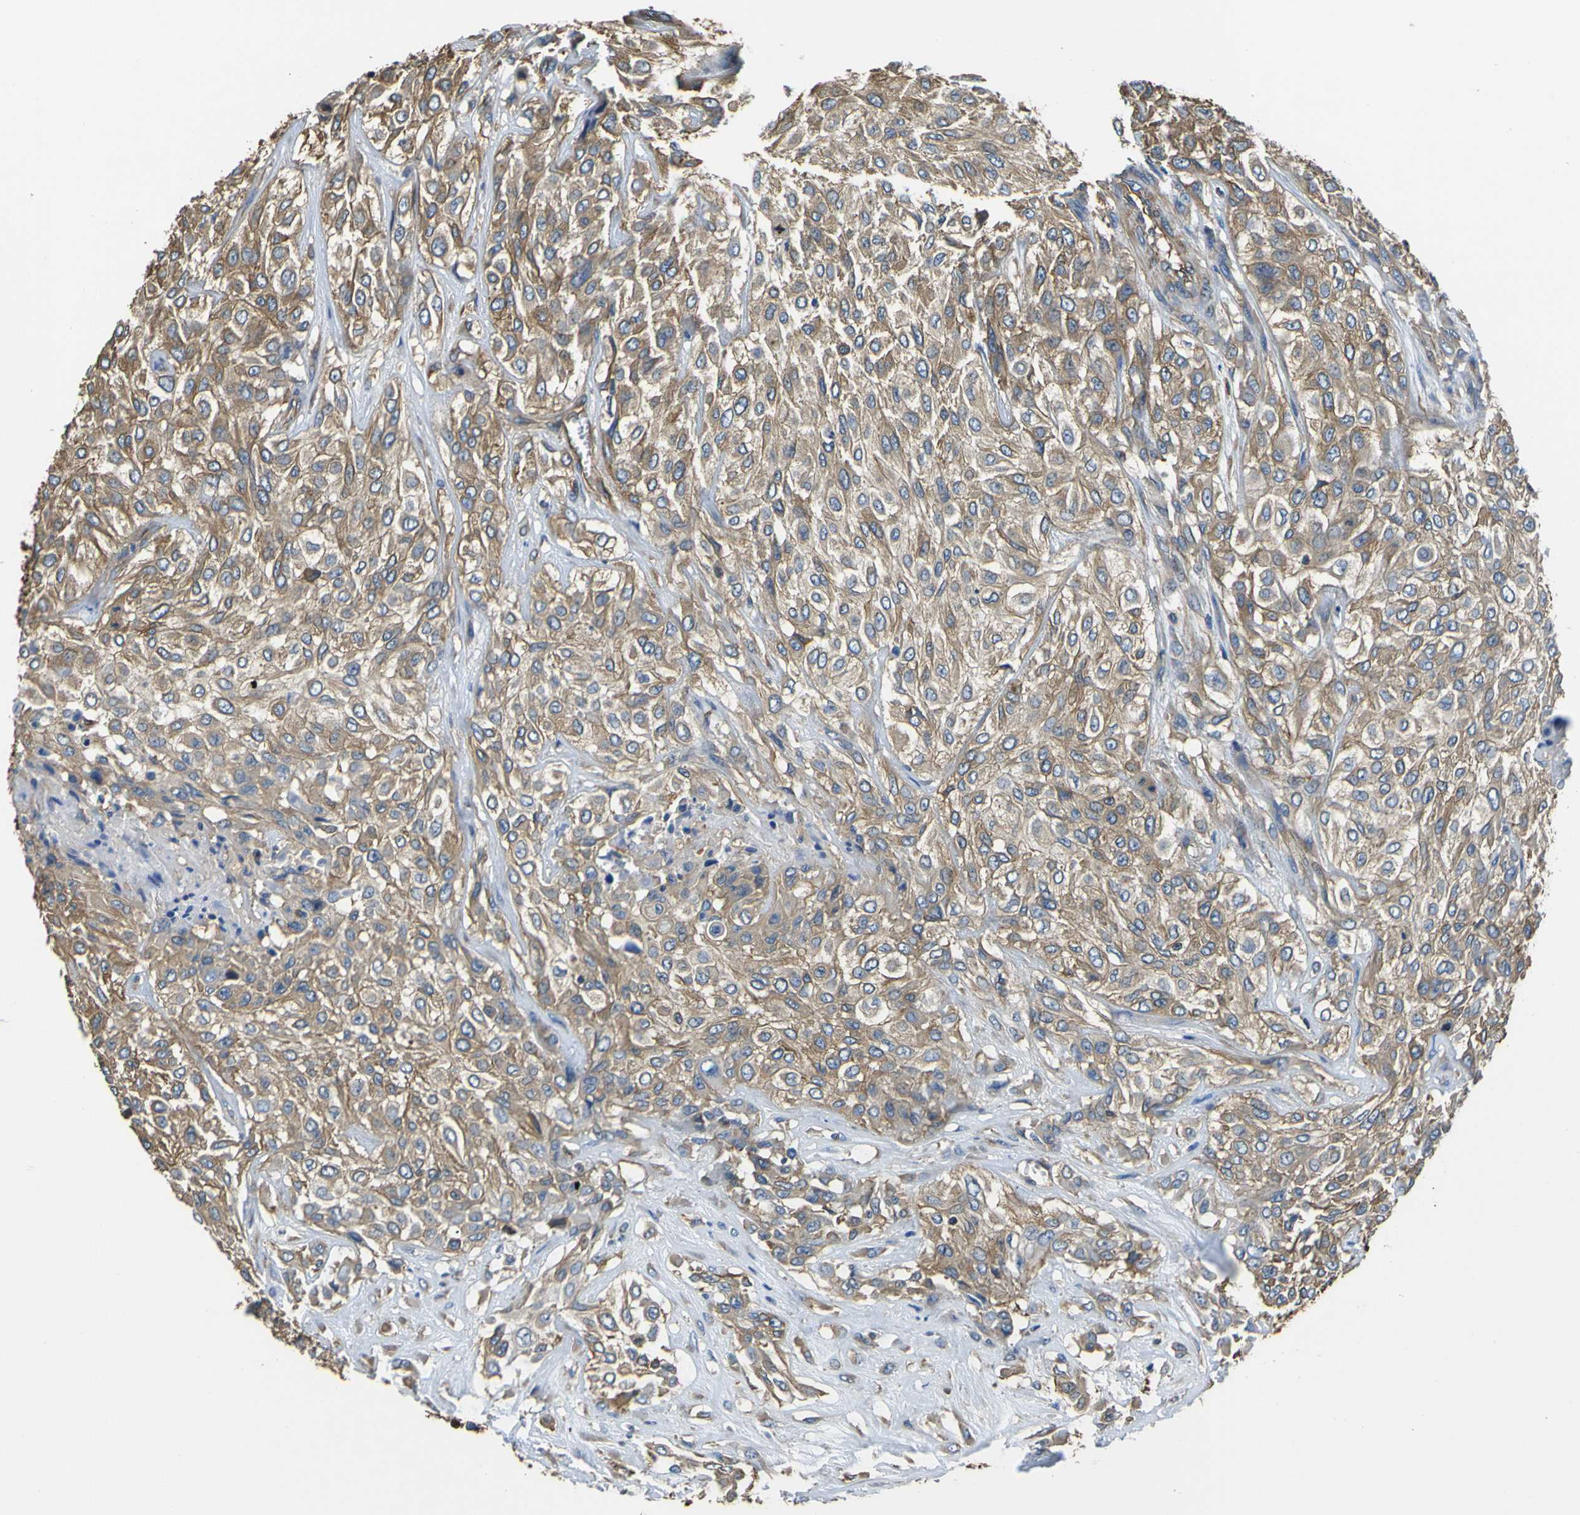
{"staining": {"intensity": "moderate", "quantity": ">75%", "location": "cytoplasmic/membranous"}, "tissue": "urothelial cancer", "cell_type": "Tumor cells", "image_type": "cancer", "snomed": [{"axis": "morphology", "description": "Urothelial carcinoma, High grade"}, {"axis": "topography", "description": "Urinary bladder"}], "caption": "High-grade urothelial carcinoma stained for a protein shows moderate cytoplasmic/membranous positivity in tumor cells. (Brightfield microscopy of DAB IHC at high magnification).", "gene": "TUBB", "patient": {"sex": "male", "age": 57}}